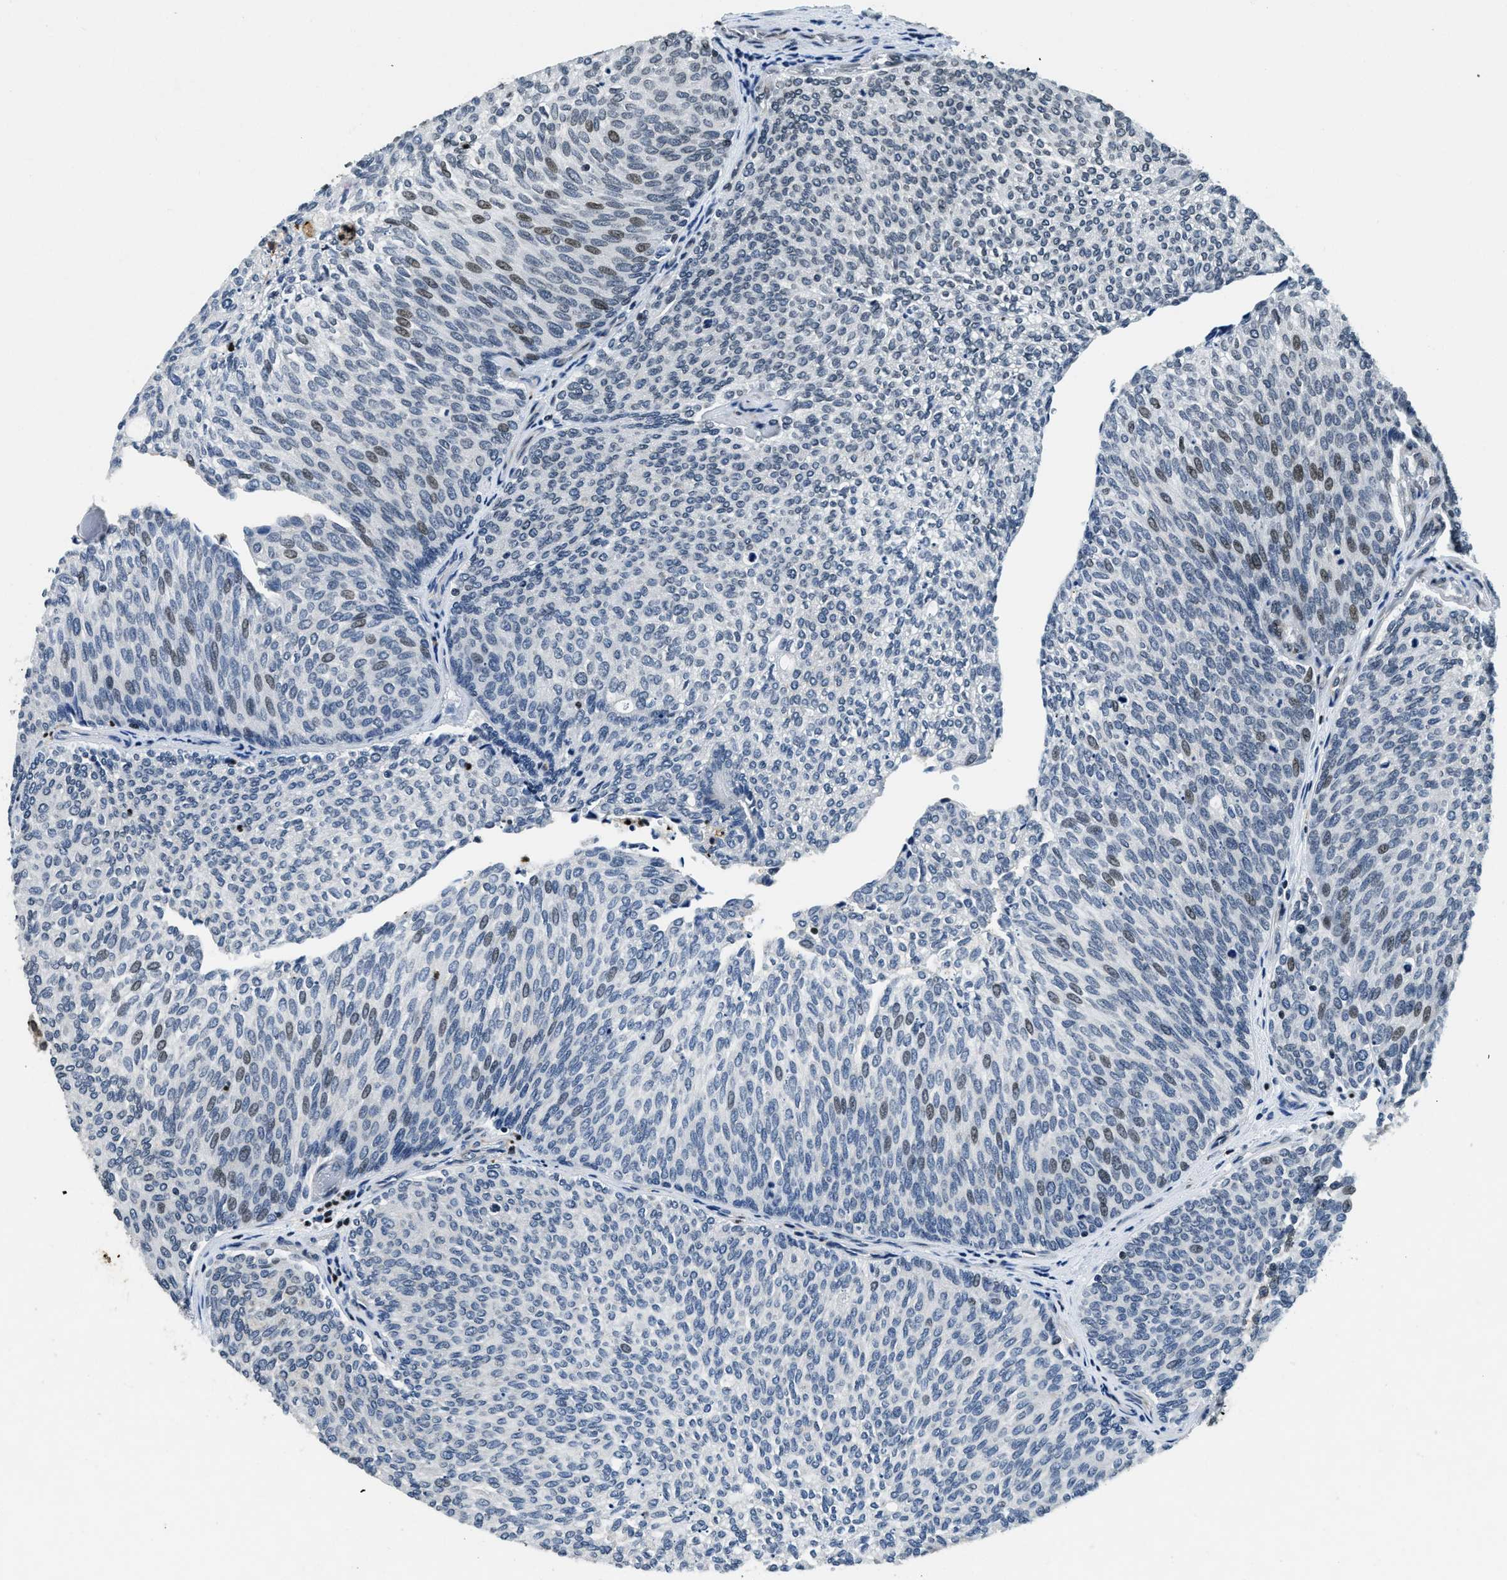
{"staining": {"intensity": "weak", "quantity": "<25%", "location": "nuclear"}, "tissue": "urothelial cancer", "cell_type": "Tumor cells", "image_type": "cancer", "snomed": [{"axis": "morphology", "description": "Urothelial carcinoma, Low grade"}, {"axis": "topography", "description": "Urinary bladder"}], "caption": "The immunohistochemistry photomicrograph has no significant staining in tumor cells of urothelial carcinoma (low-grade) tissue. (DAB immunohistochemistry, high magnification).", "gene": "ZC3HC1", "patient": {"sex": "female", "age": 79}}